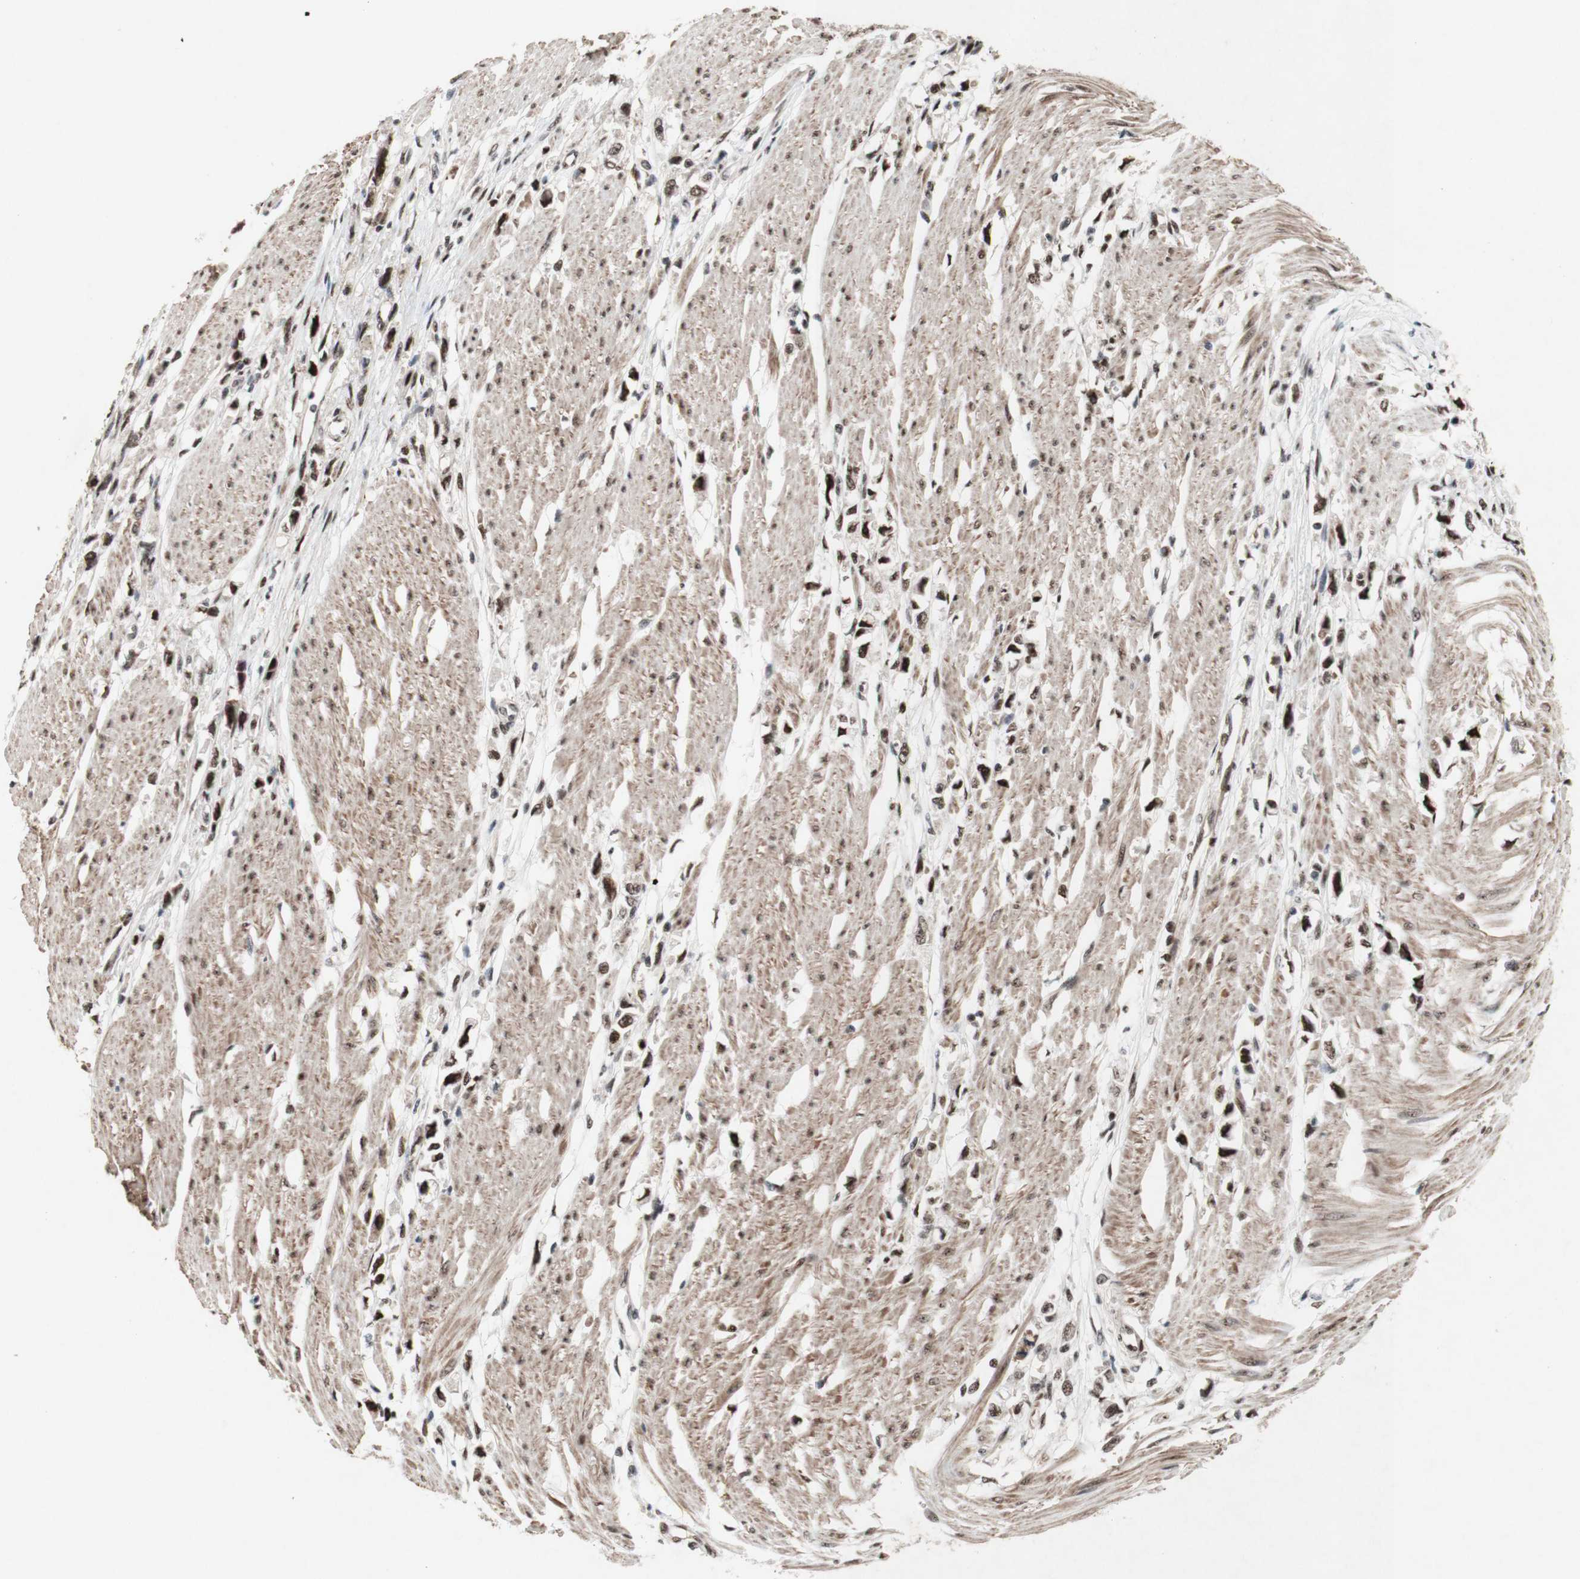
{"staining": {"intensity": "strong", "quantity": ">75%", "location": "nuclear"}, "tissue": "stomach cancer", "cell_type": "Tumor cells", "image_type": "cancer", "snomed": [{"axis": "morphology", "description": "Adenocarcinoma, NOS"}, {"axis": "topography", "description": "Stomach"}], "caption": "A high-resolution image shows immunohistochemistry staining of adenocarcinoma (stomach), which shows strong nuclear expression in about >75% of tumor cells.", "gene": "TLE1", "patient": {"sex": "female", "age": 59}}